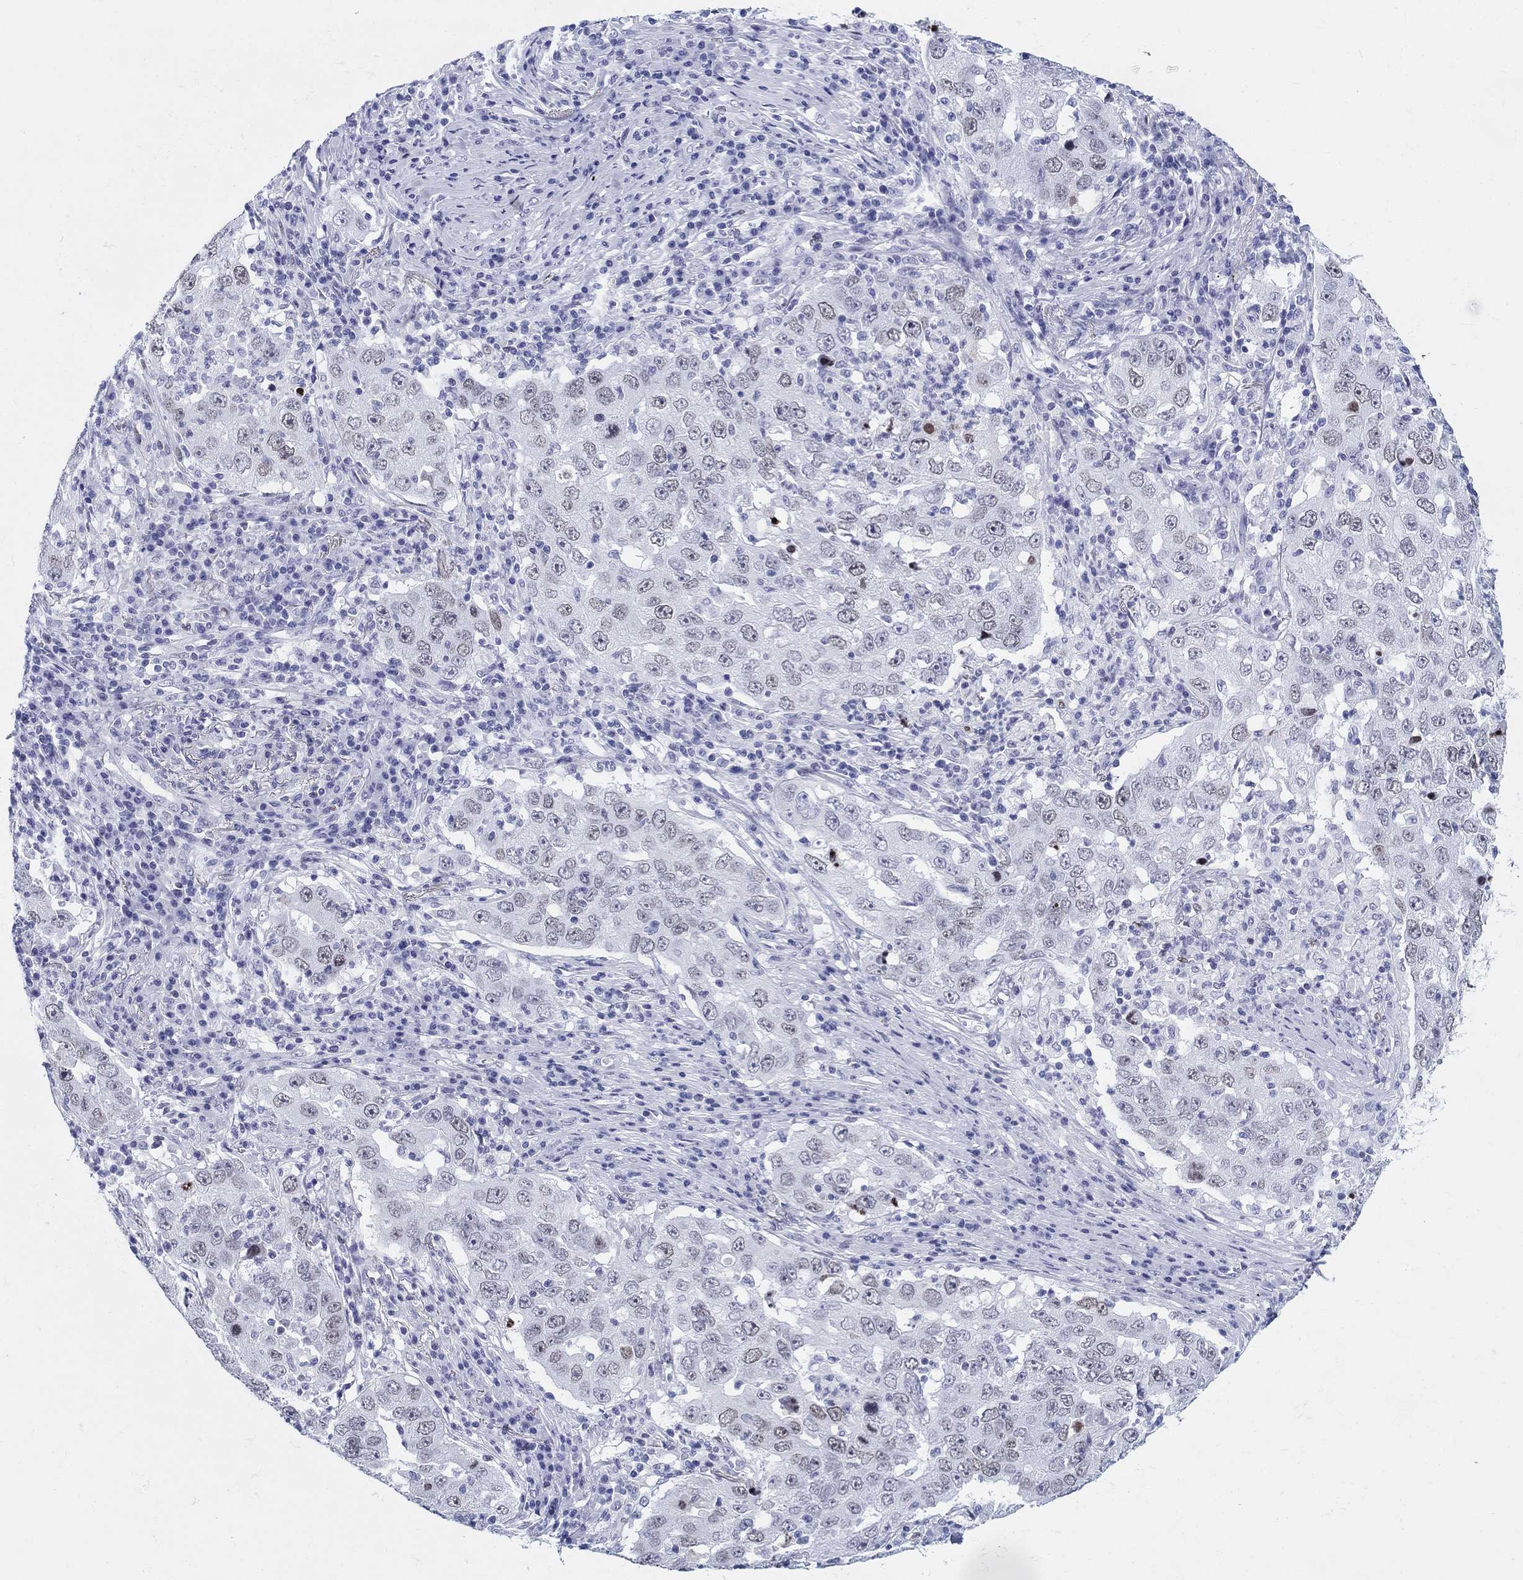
{"staining": {"intensity": "weak", "quantity": "<25%", "location": "nuclear"}, "tissue": "lung cancer", "cell_type": "Tumor cells", "image_type": "cancer", "snomed": [{"axis": "morphology", "description": "Adenocarcinoma, NOS"}, {"axis": "topography", "description": "Lung"}], "caption": "This image is of lung cancer stained with IHC to label a protein in brown with the nuclei are counter-stained blue. There is no positivity in tumor cells.", "gene": "H1-1", "patient": {"sex": "male", "age": 73}}